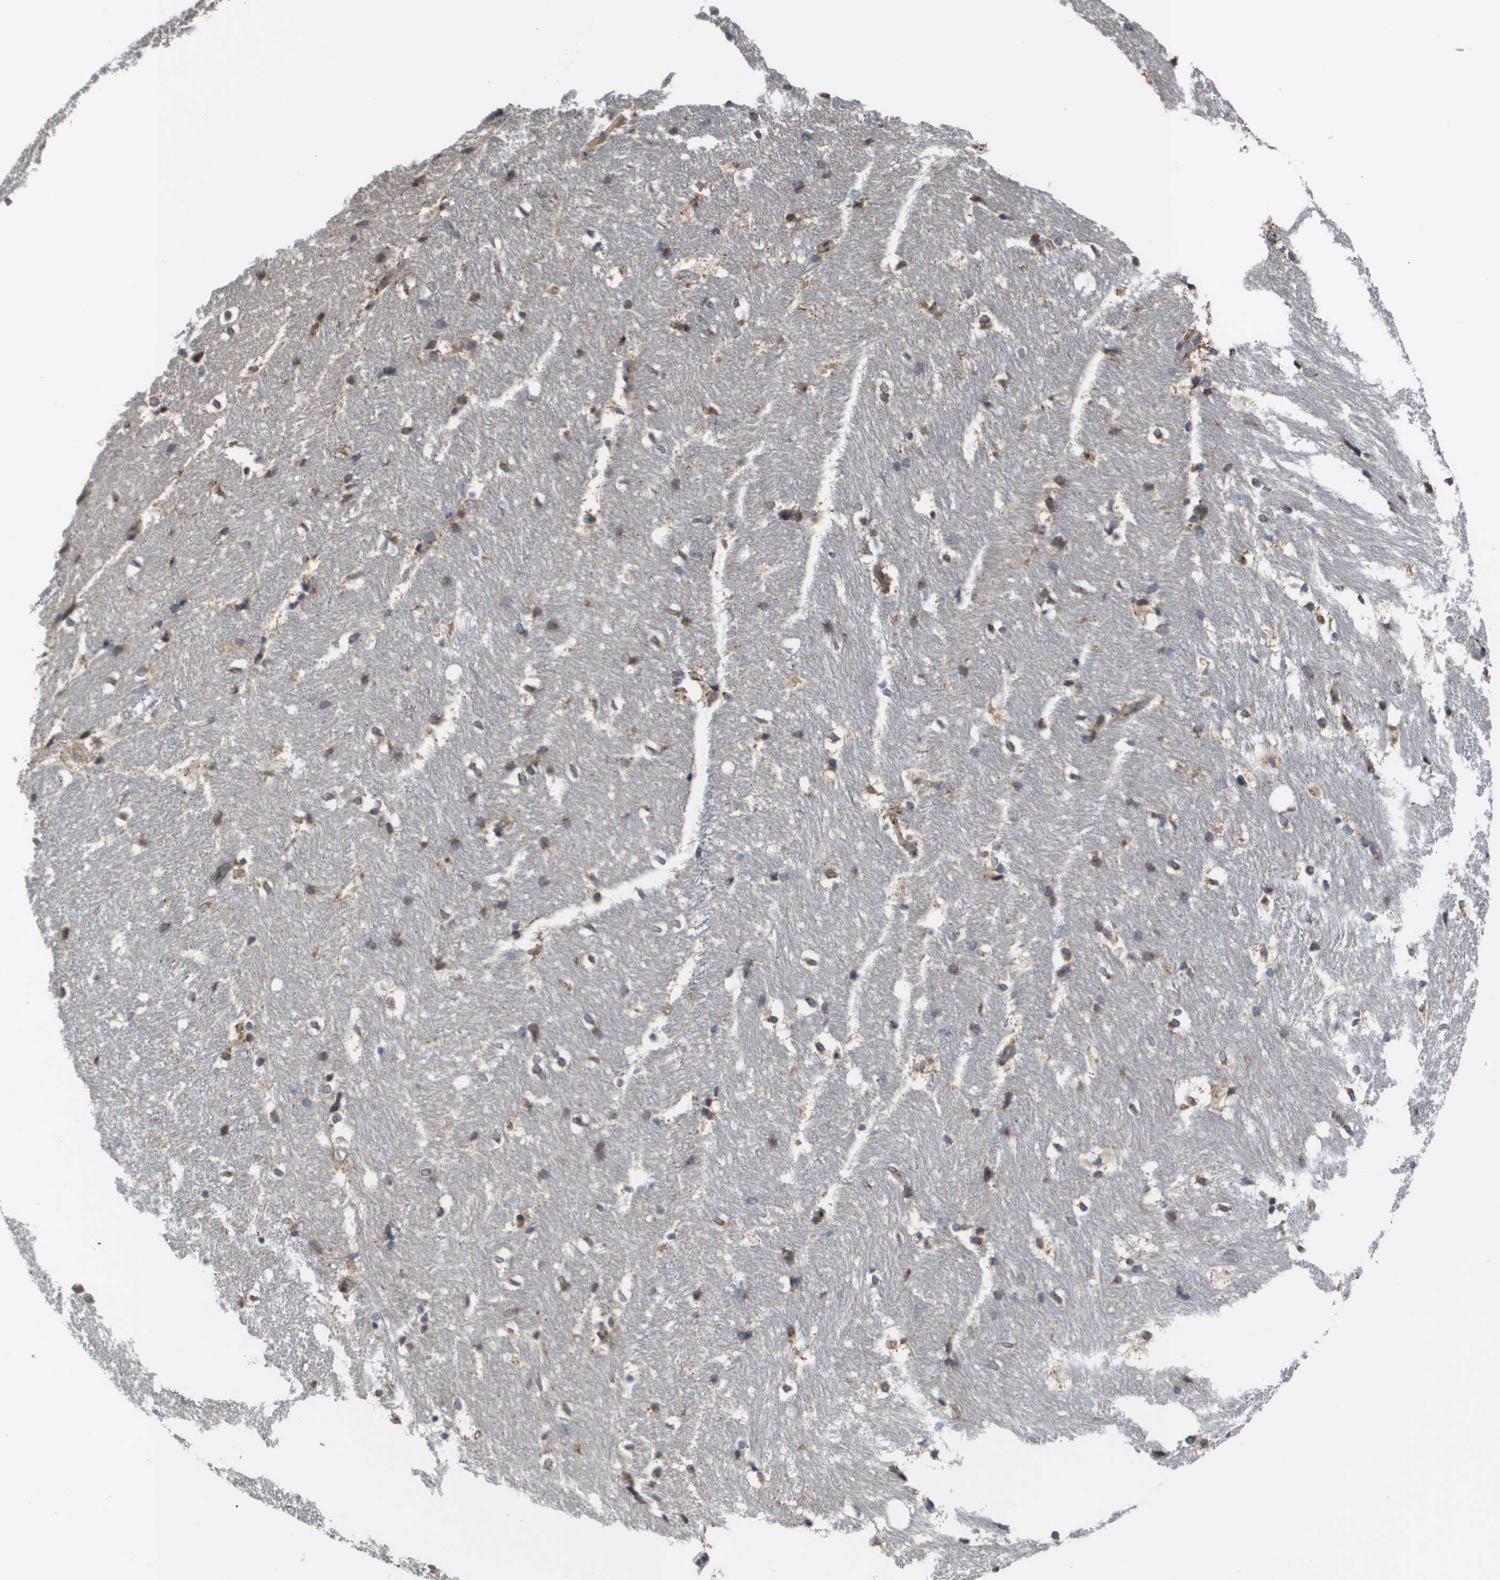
{"staining": {"intensity": "moderate", "quantity": "25%-75%", "location": "cytoplasmic/membranous"}, "tissue": "hippocampus", "cell_type": "Glial cells", "image_type": "normal", "snomed": [{"axis": "morphology", "description": "Normal tissue, NOS"}, {"axis": "topography", "description": "Hippocampus"}], "caption": "DAB (3,3'-diaminobenzidine) immunohistochemical staining of unremarkable hippocampus exhibits moderate cytoplasmic/membranous protein positivity in approximately 25%-75% of glial cells.", "gene": "PCK1", "patient": {"sex": "female", "age": 19}}